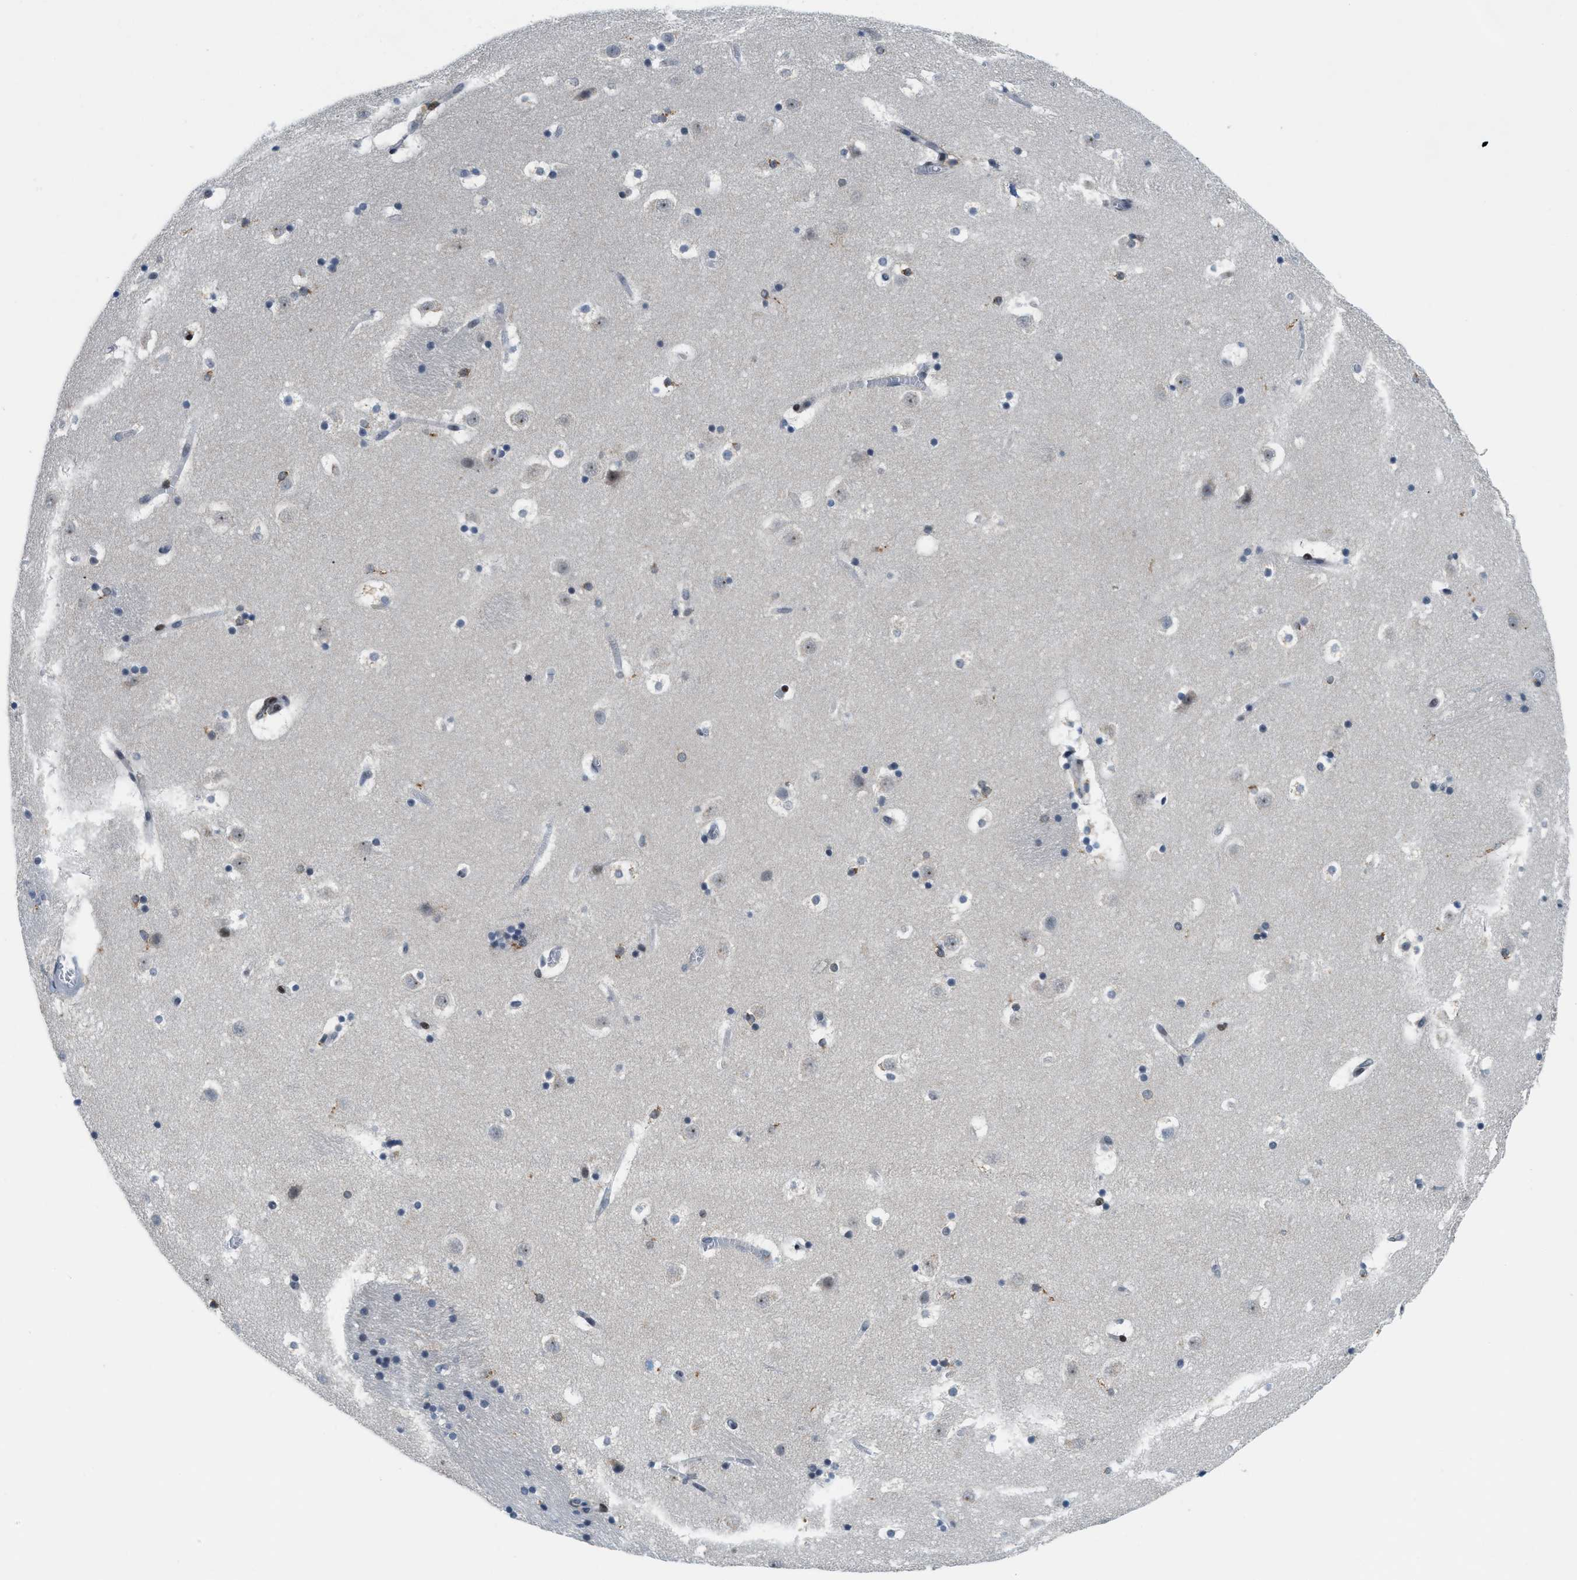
{"staining": {"intensity": "moderate", "quantity": "<25%", "location": "nuclear"}, "tissue": "caudate", "cell_type": "Glial cells", "image_type": "normal", "snomed": [{"axis": "morphology", "description": "Normal tissue, NOS"}, {"axis": "topography", "description": "Lateral ventricle wall"}], "caption": "A photomicrograph of caudate stained for a protein exhibits moderate nuclear brown staining in glial cells.", "gene": "ING1", "patient": {"sex": "male", "age": 45}}